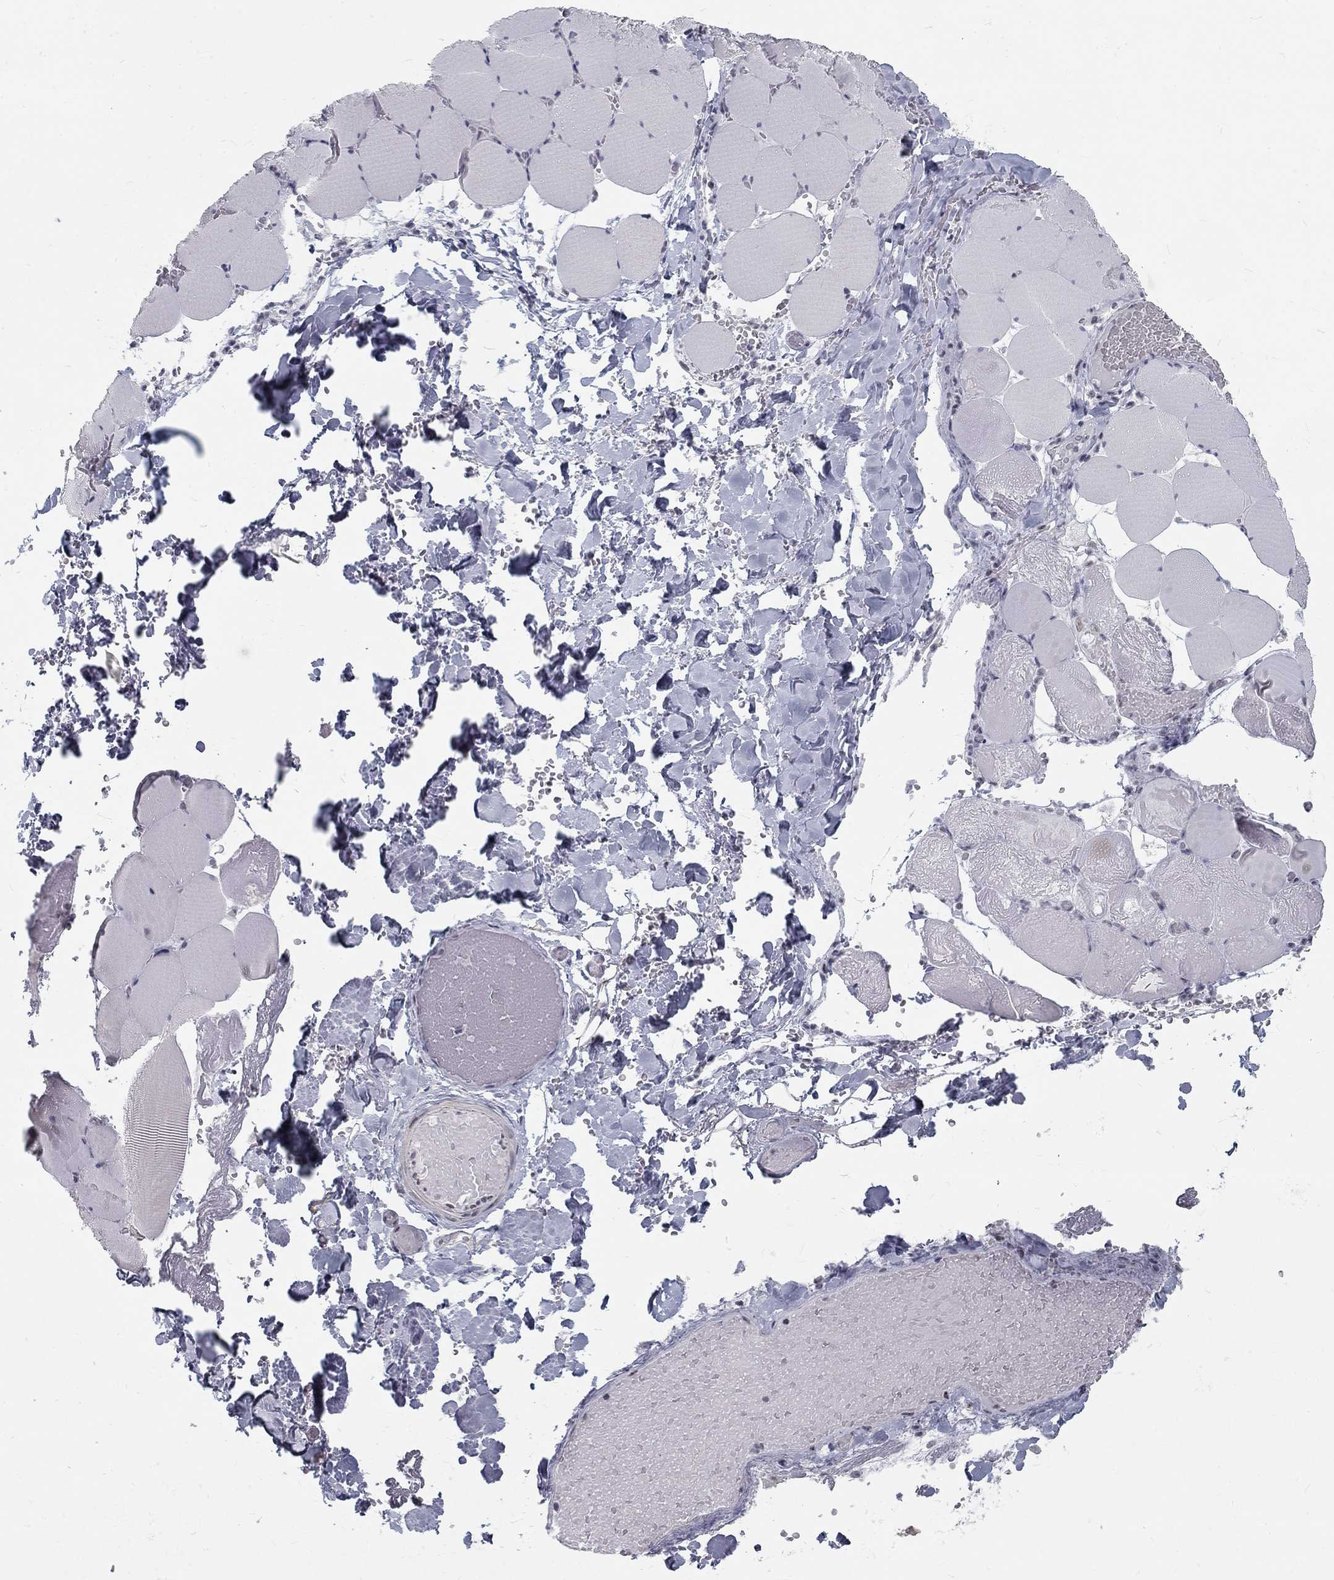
{"staining": {"intensity": "negative", "quantity": "none", "location": "none"}, "tissue": "skeletal muscle", "cell_type": "Myocytes", "image_type": "normal", "snomed": [{"axis": "morphology", "description": "Normal tissue, NOS"}, {"axis": "morphology", "description": "Malignant melanoma, Metastatic site"}, {"axis": "topography", "description": "Skeletal muscle"}], "caption": "An image of skeletal muscle stained for a protein exhibits no brown staining in myocytes. Brightfield microscopy of immunohistochemistry stained with DAB (3,3'-diaminobenzidine) (brown) and hematoxylin (blue), captured at high magnification.", "gene": "SNORC", "patient": {"sex": "male", "age": 50}}